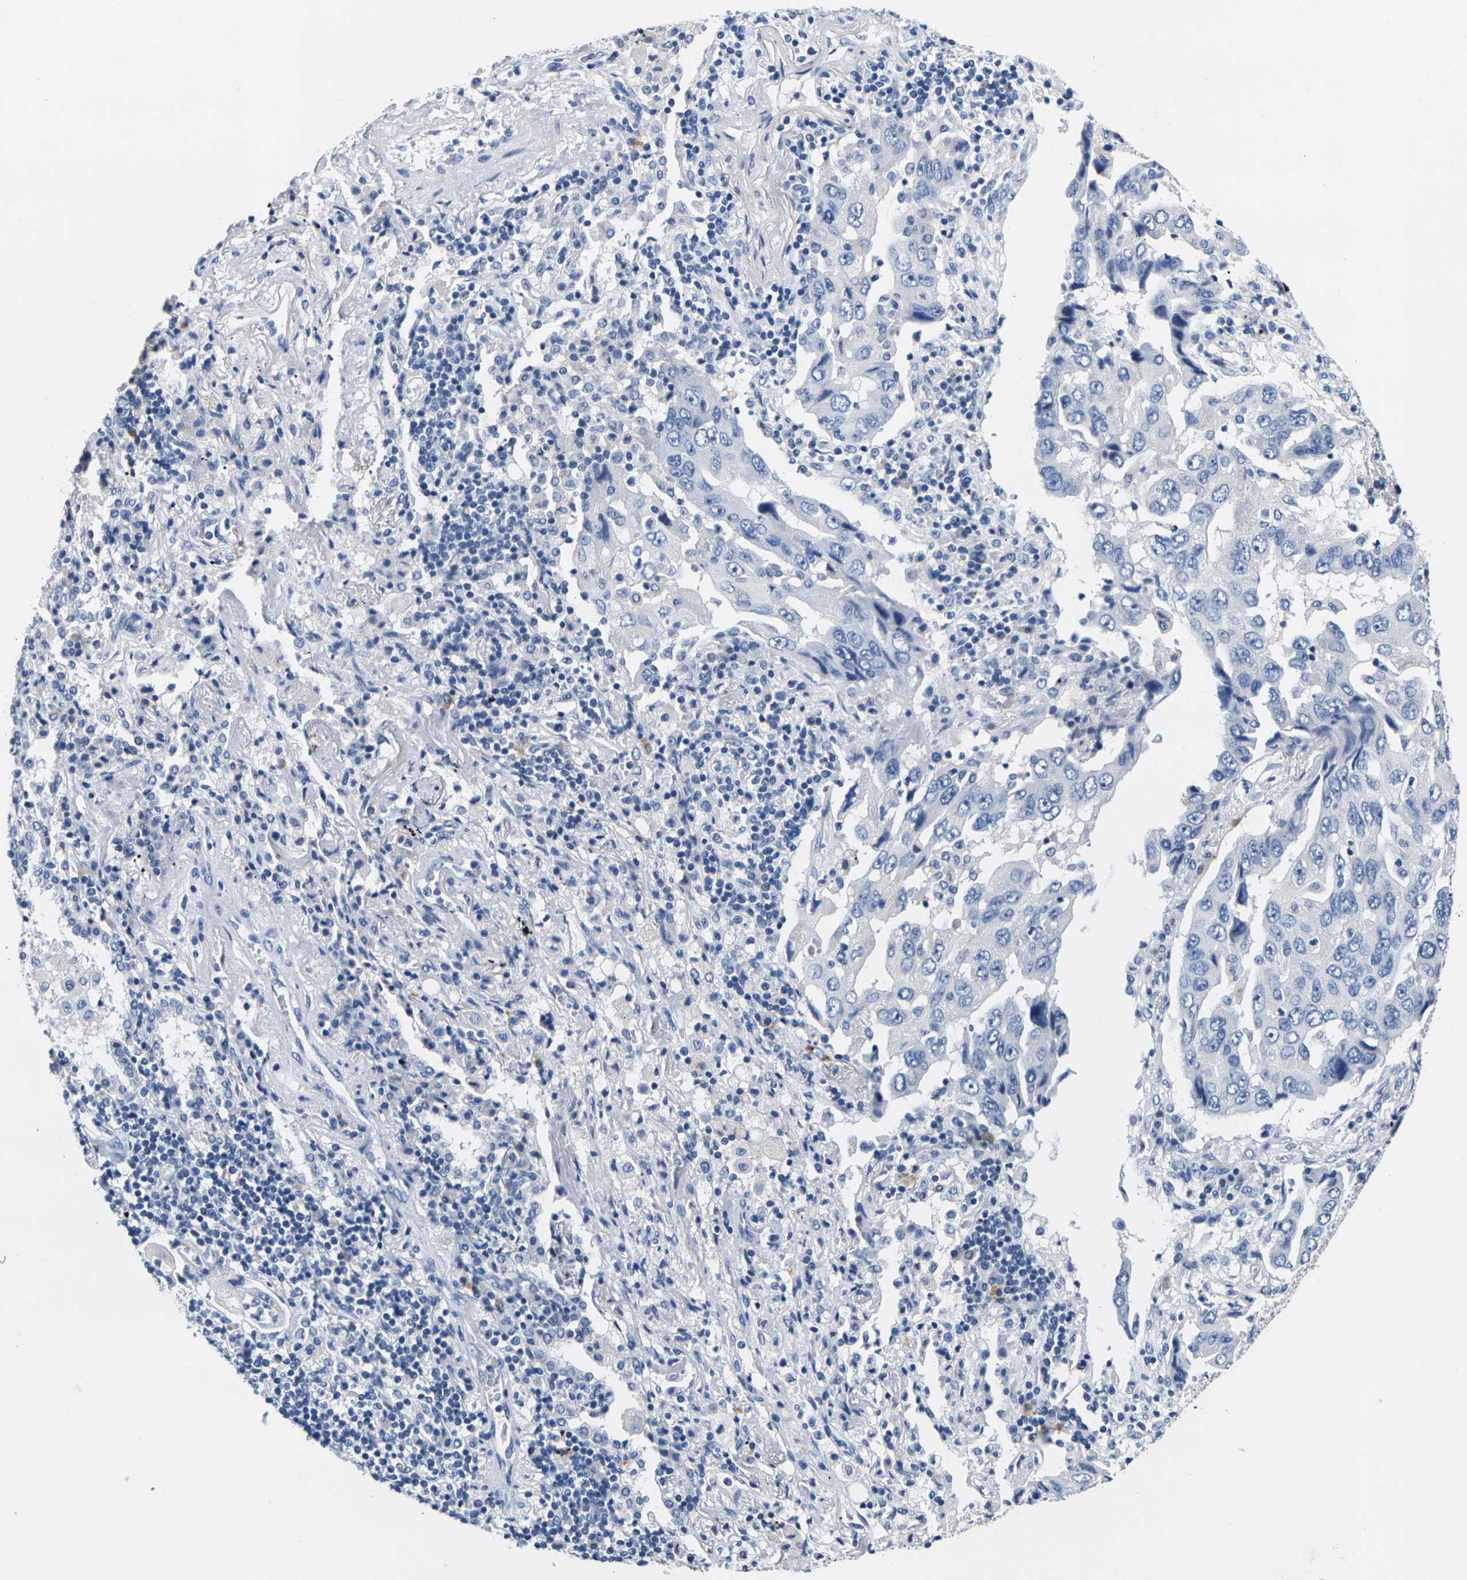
{"staining": {"intensity": "negative", "quantity": "none", "location": "none"}, "tissue": "lung cancer", "cell_type": "Tumor cells", "image_type": "cancer", "snomed": [{"axis": "morphology", "description": "Adenocarcinoma, NOS"}, {"axis": "topography", "description": "Lung"}], "caption": "Immunohistochemical staining of adenocarcinoma (lung) reveals no significant positivity in tumor cells. The staining was performed using DAB (3,3'-diaminobenzidine) to visualize the protein expression in brown, while the nuclei were stained in blue with hematoxylin (Magnification: 20x).", "gene": "NOCT", "patient": {"sex": "female", "age": 65}}